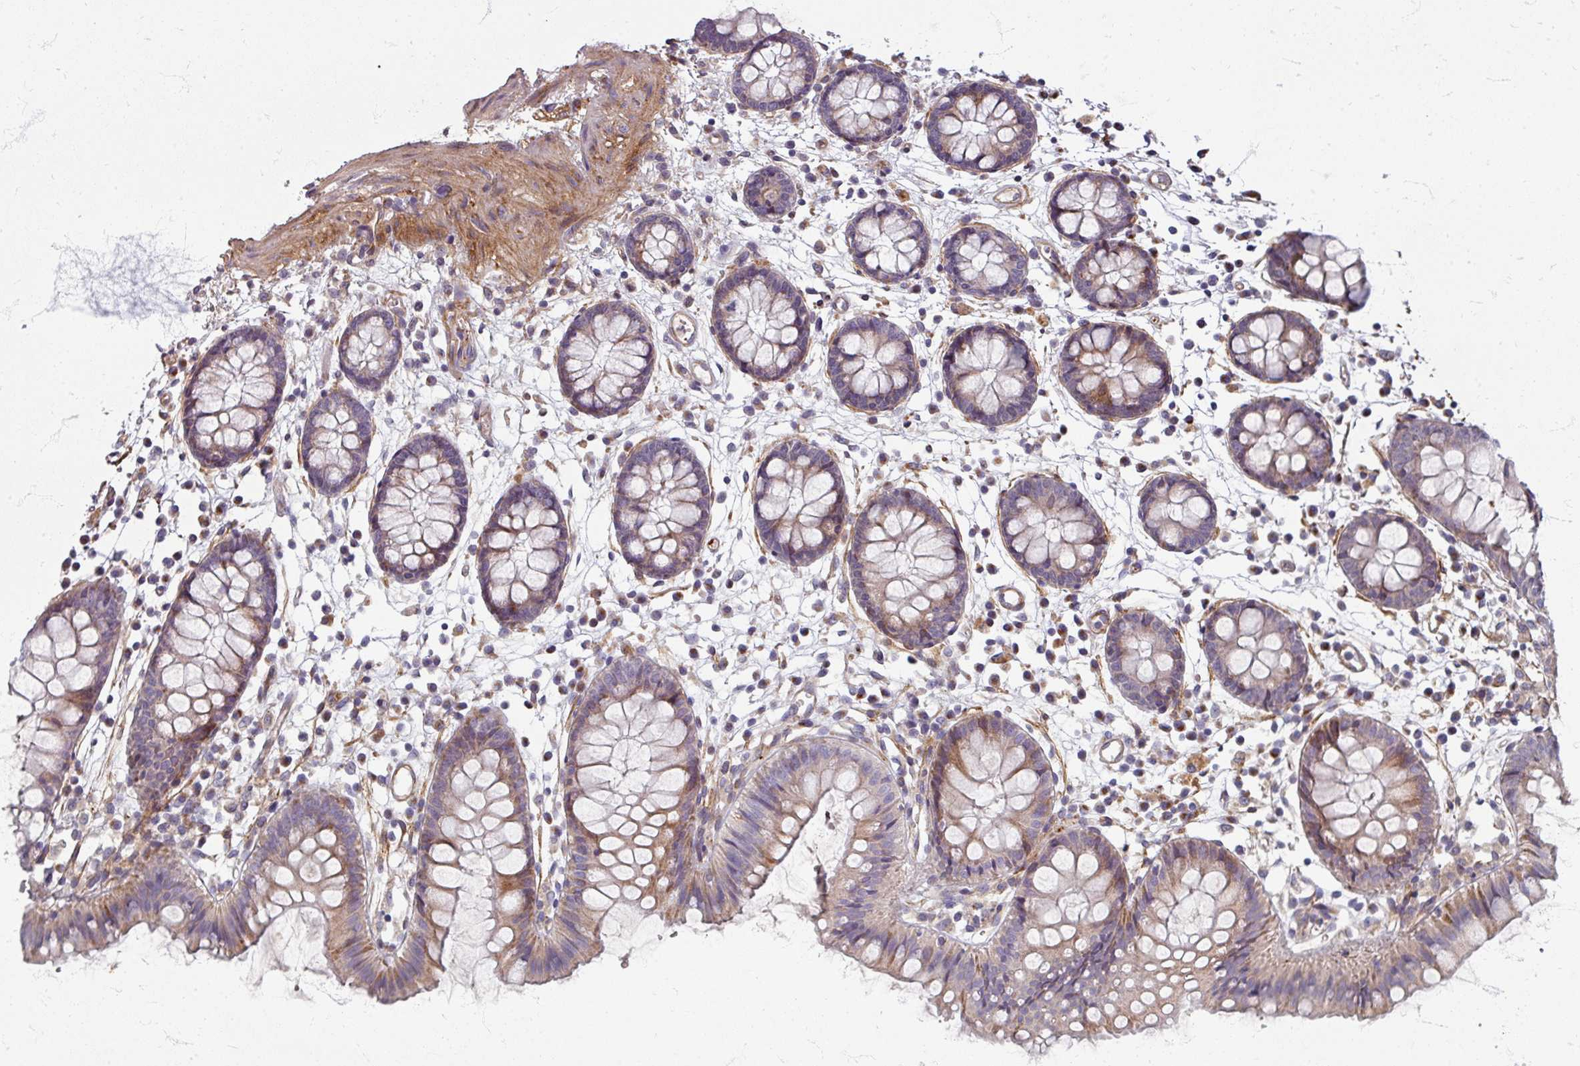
{"staining": {"intensity": "moderate", "quantity": ">75%", "location": "cytoplasmic/membranous"}, "tissue": "colon", "cell_type": "Endothelial cells", "image_type": "normal", "snomed": [{"axis": "morphology", "description": "Normal tissue, NOS"}, {"axis": "topography", "description": "Colon"}], "caption": "Approximately >75% of endothelial cells in unremarkable human colon reveal moderate cytoplasmic/membranous protein positivity as visualized by brown immunohistochemical staining.", "gene": "GABARAPL1", "patient": {"sex": "female", "age": 84}}